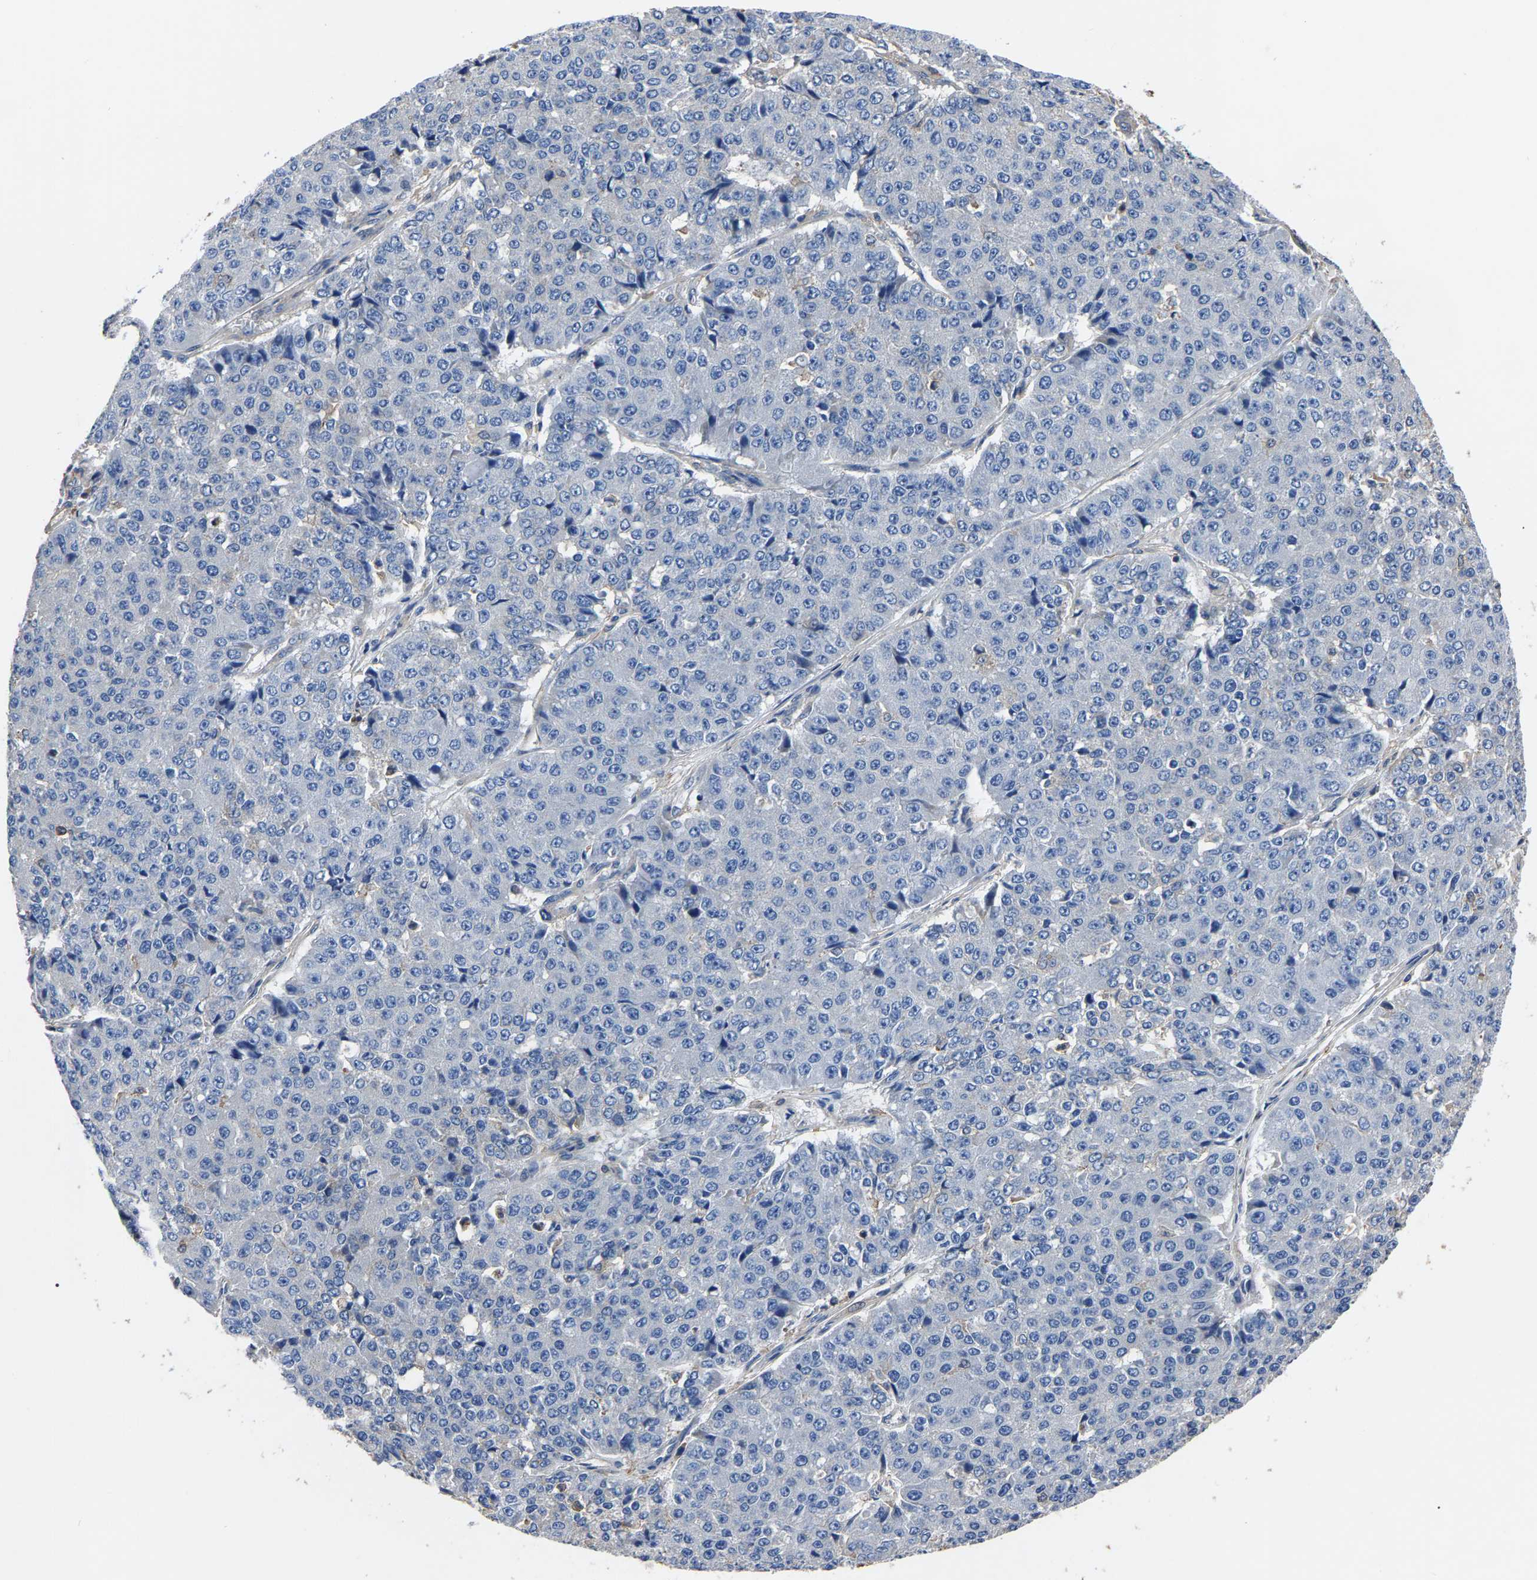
{"staining": {"intensity": "negative", "quantity": "none", "location": "none"}, "tissue": "pancreatic cancer", "cell_type": "Tumor cells", "image_type": "cancer", "snomed": [{"axis": "morphology", "description": "Adenocarcinoma, NOS"}, {"axis": "topography", "description": "Pancreas"}], "caption": "High magnification brightfield microscopy of pancreatic cancer (adenocarcinoma) stained with DAB (brown) and counterstained with hematoxylin (blue): tumor cells show no significant staining. Brightfield microscopy of immunohistochemistry stained with DAB (3,3'-diaminobenzidine) (brown) and hematoxylin (blue), captured at high magnification.", "gene": "ARMT1", "patient": {"sex": "male", "age": 50}}